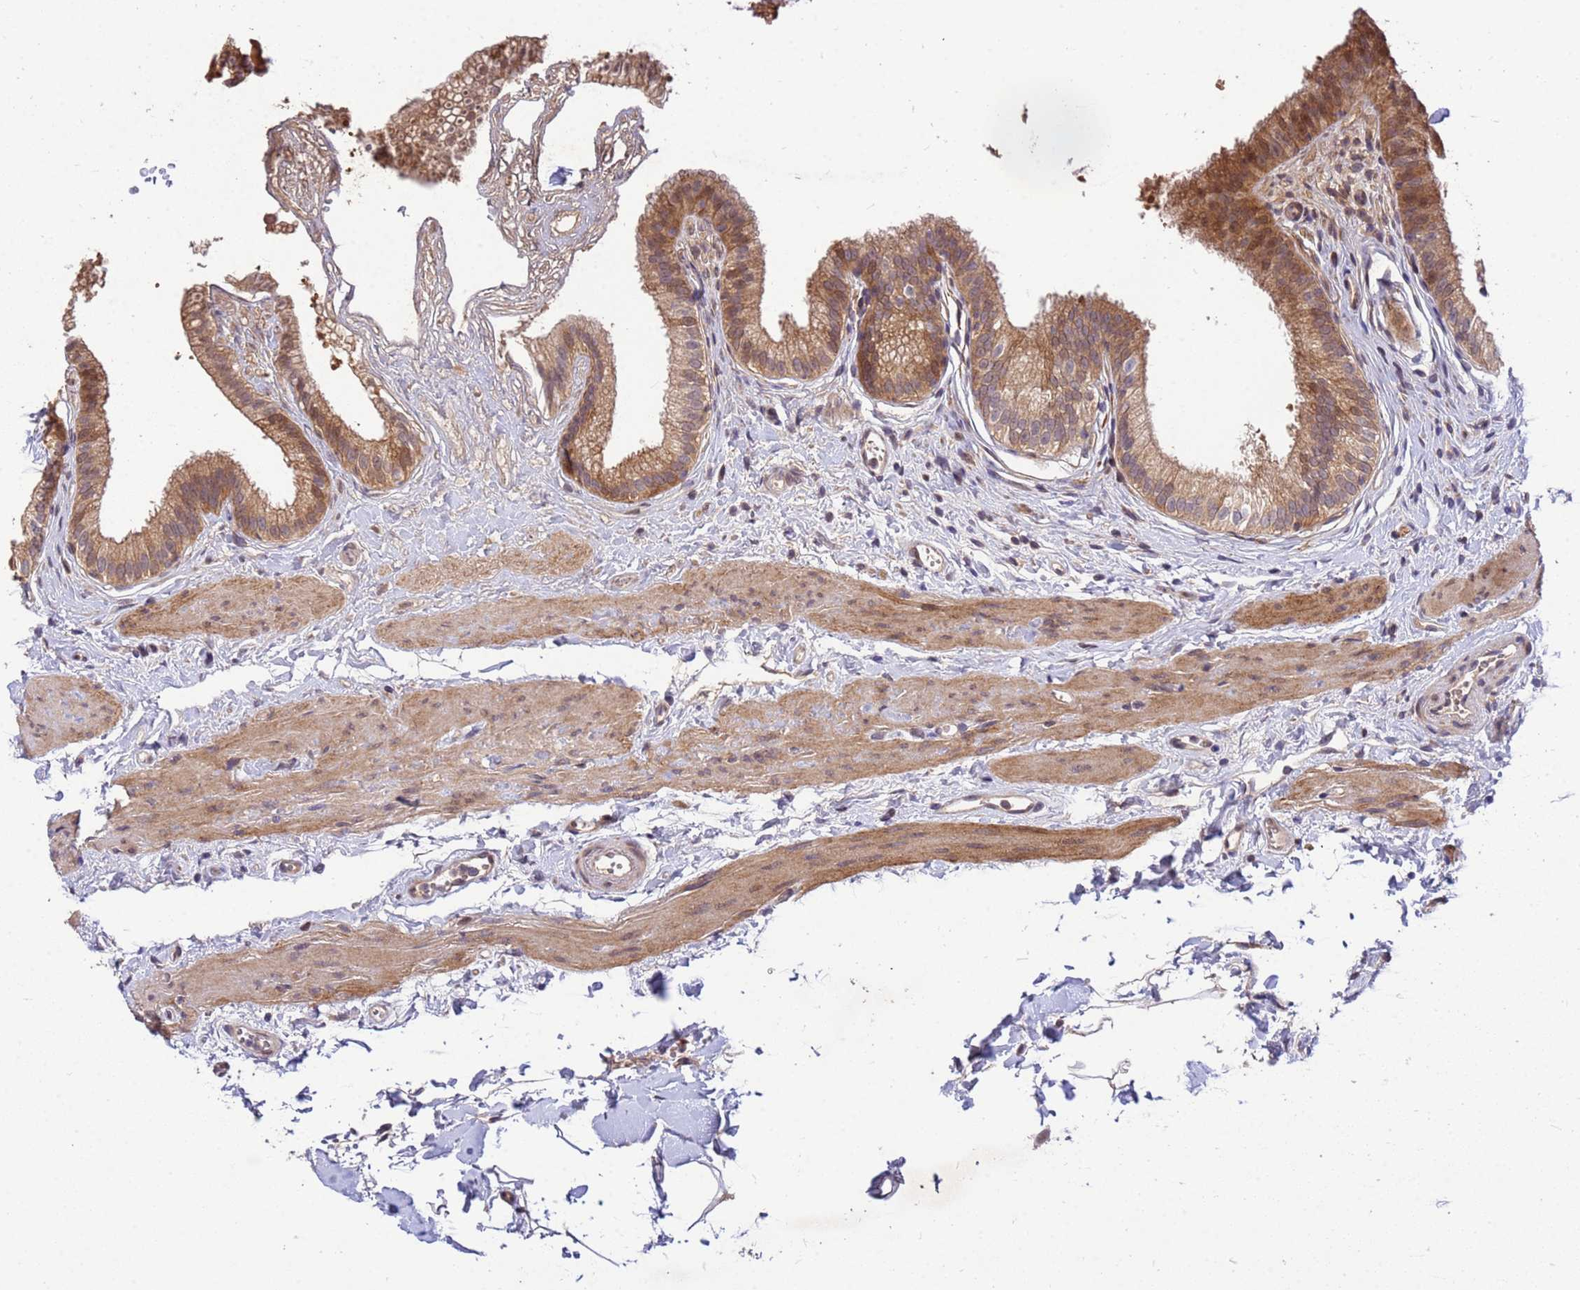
{"staining": {"intensity": "moderate", "quantity": ">75%", "location": "cytoplasmic/membranous"}, "tissue": "gallbladder", "cell_type": "Glandular cells", "image_type": "normal", "snomed": [{"axis": "morphology", "description": "Normal tissue, NOS"}, {"axis": "topography", "description": "Gallbladder"}], "caption": "High-magnification brightfield microscopy of normal gallbladder stained with DAB (3,3'-diaminobenzidine) (brown) and counterstained with hematoxylin (blue). glandular cells exhibit moderate cytoplasmic/membranous expression is seen in approximately>75% of cells. Nuclei are stained in blue.", "gene": "PPP2CA", "patient": {"sex": "female", "age": 54}}